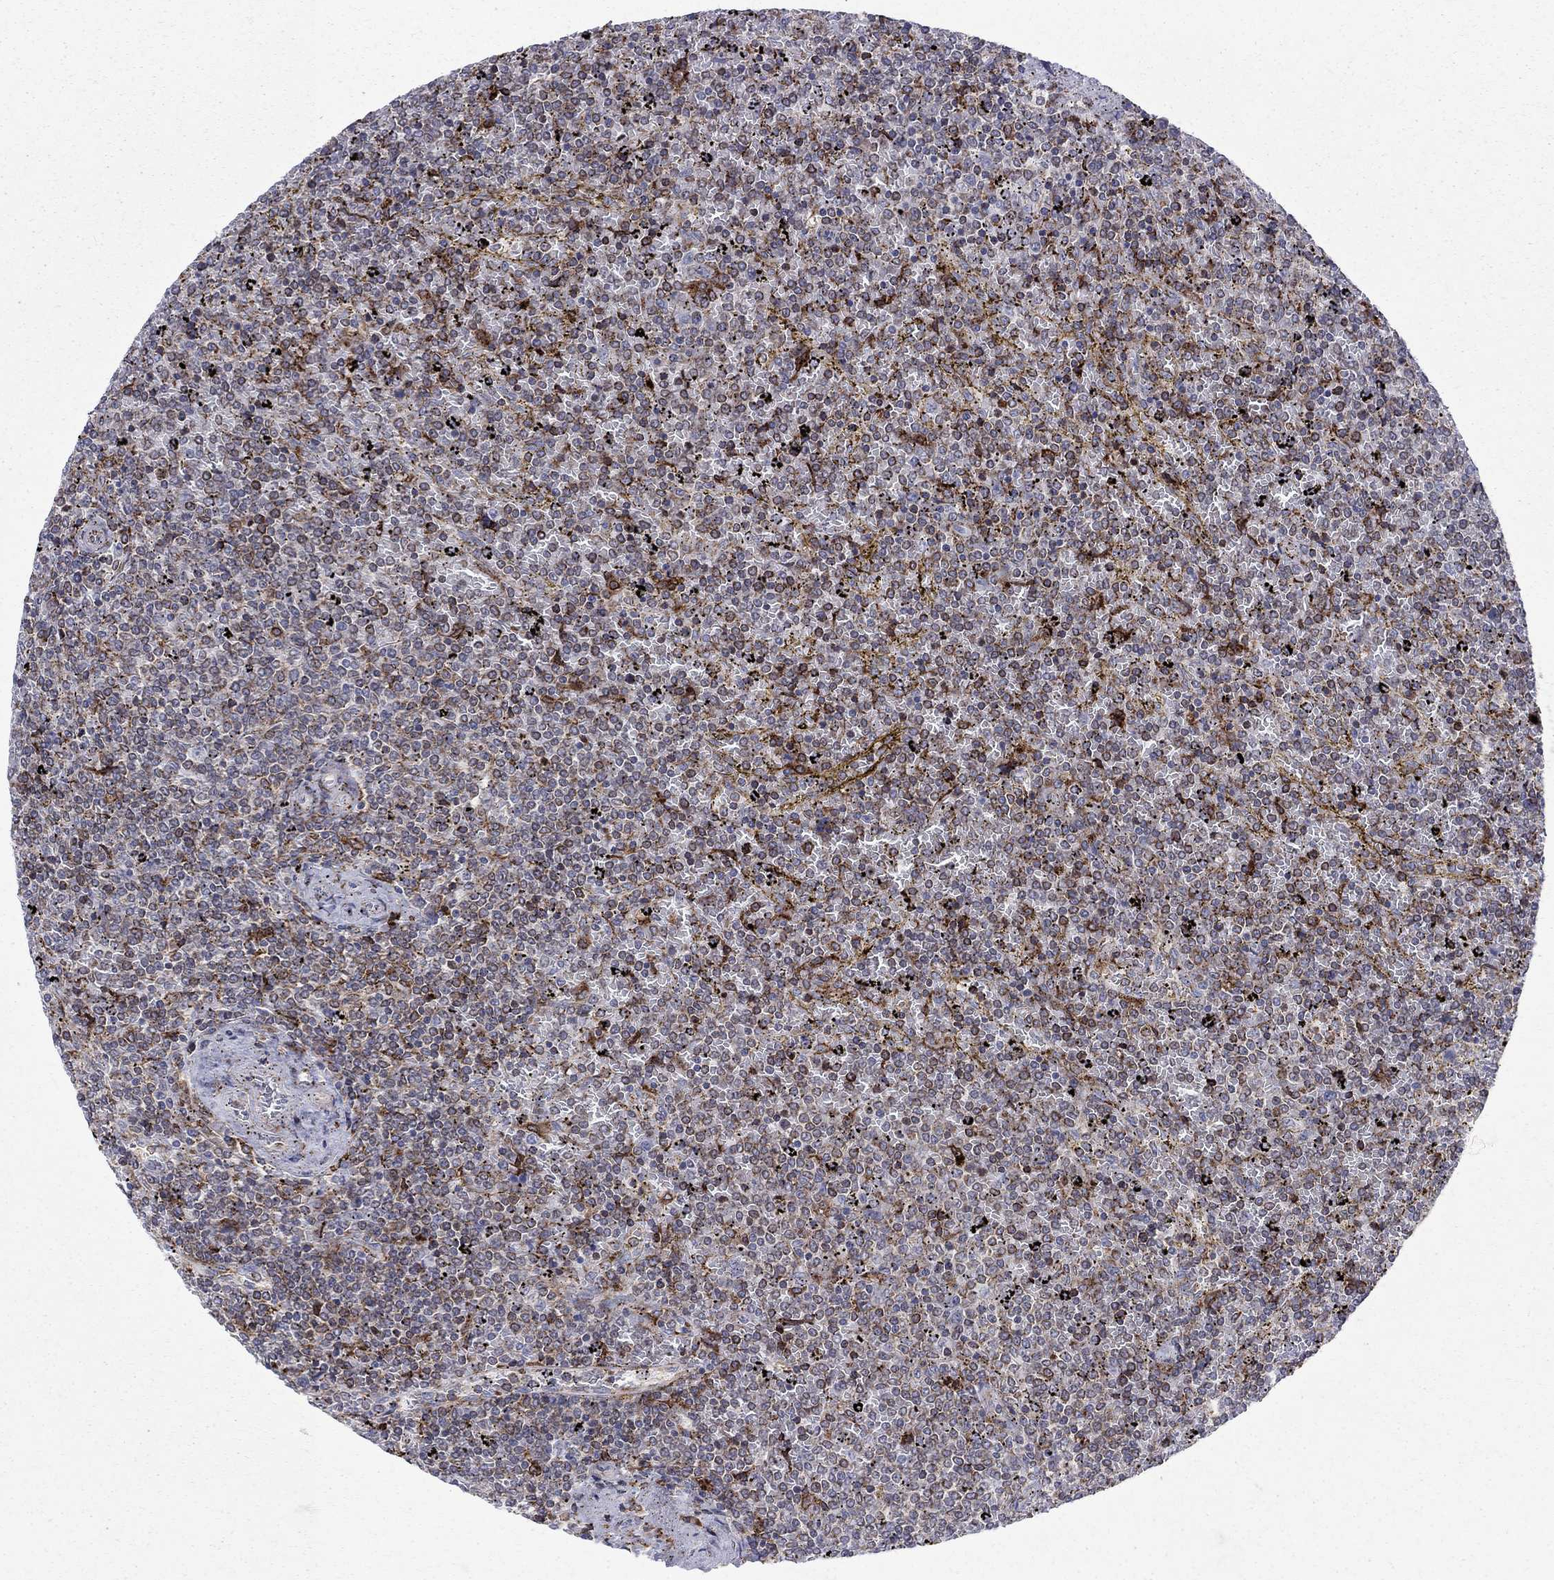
{"staining": {"intensity": "moderate", "quantity": "<25%", "location": "cytoplasmic/membranous,nuclear"}, "tissue": "lymphoma", "cell_type": "Tumor cells", "image_type": "cancer", "snomed": [{"axis": "morphology", "description": "Malignant lymphoma, non-Hodgkin's type, Low grade"}, {"axis": "topography", "description": "Spleen"}], "caption": "This micrograph shows immunohistochemistry staining of human lymphoma, with low moderate cytoplasmic/membranous and nuclear positivity in about <25% of tumor cells.", "gene": "CAB39L", "patient": {"sex": "female", "age": 77}}